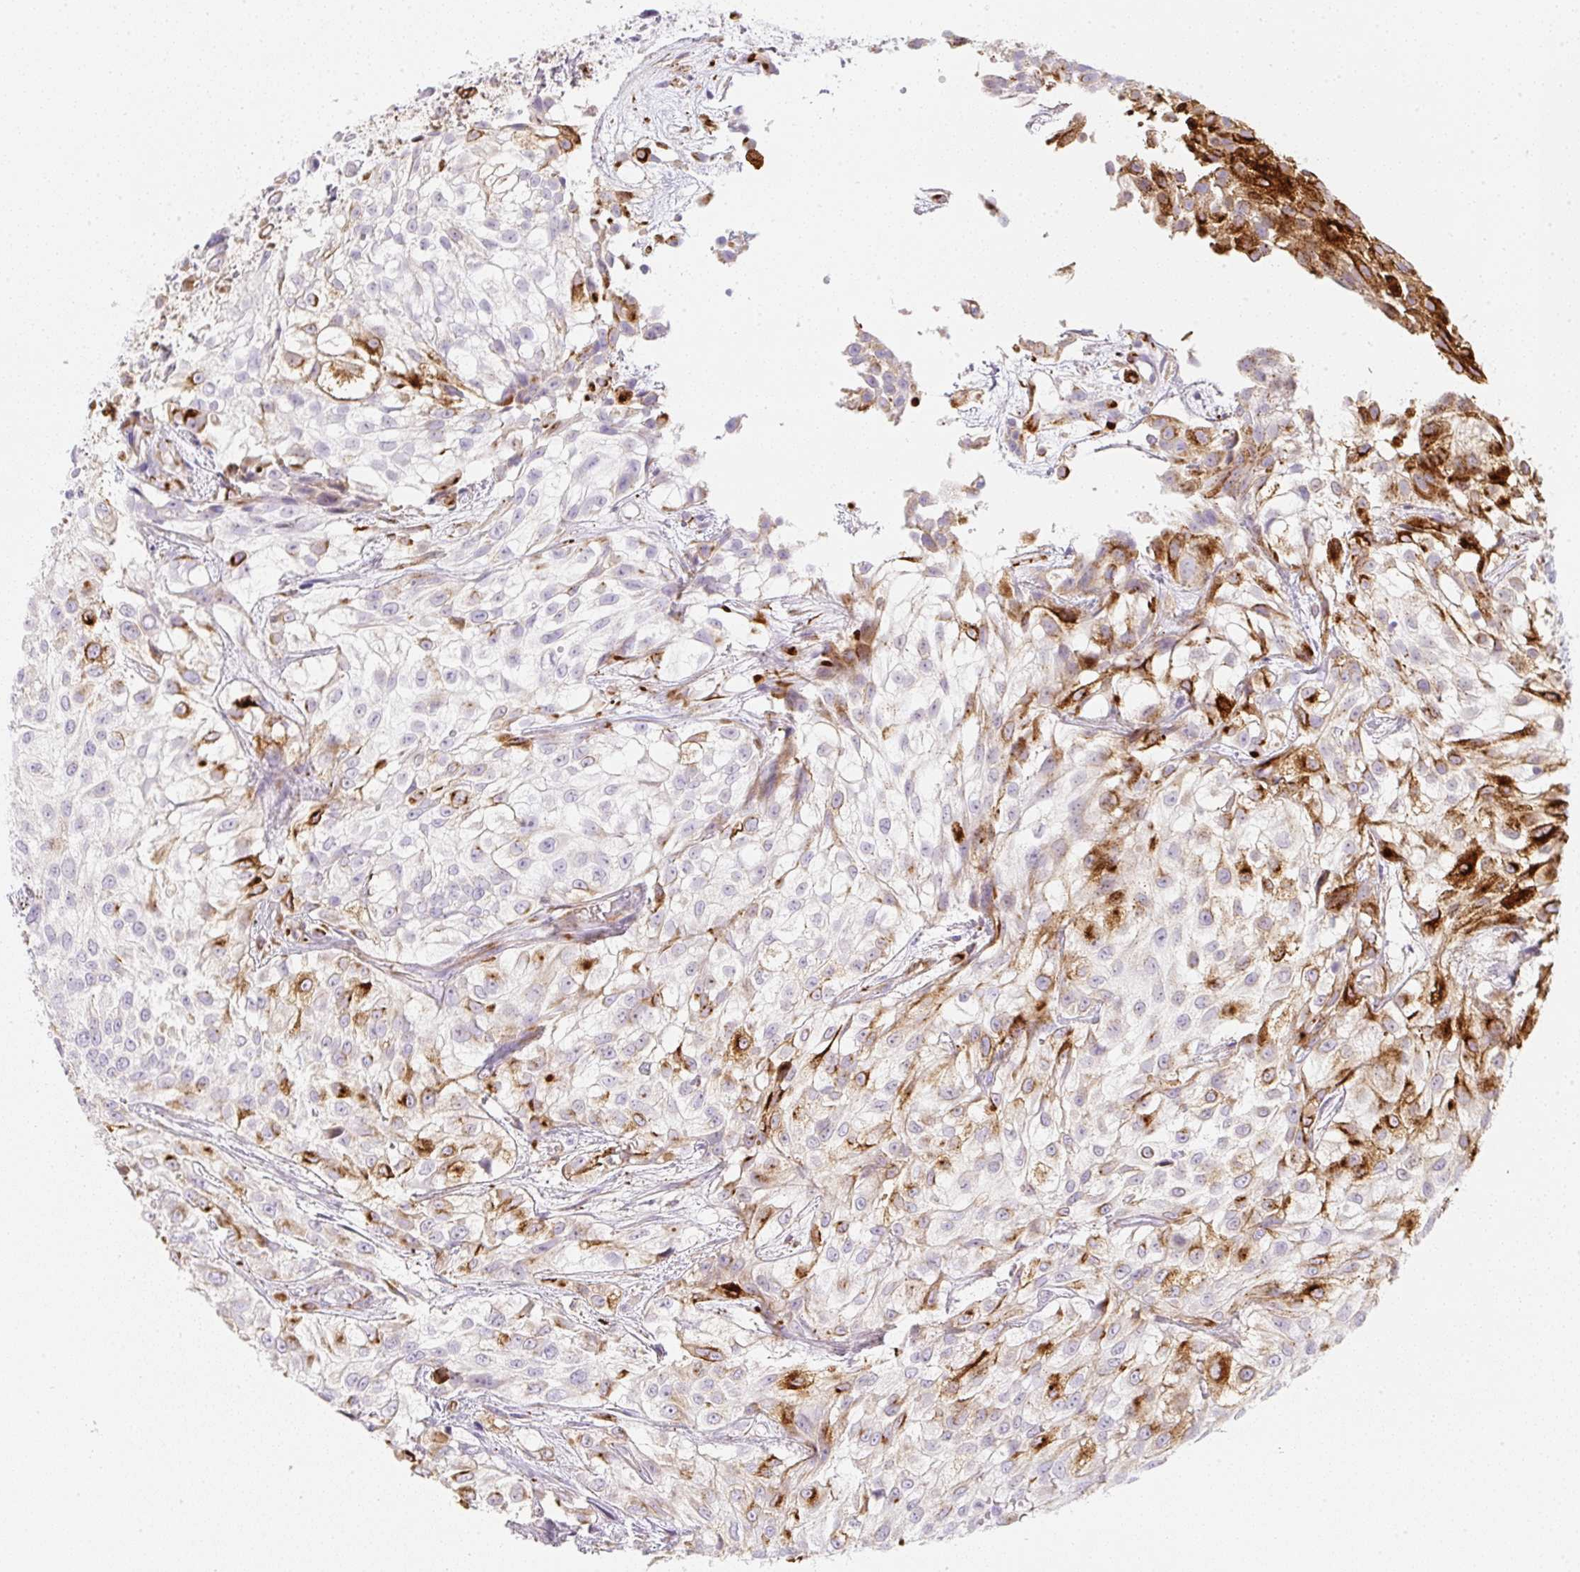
{"staining": {"intensity": "strong", "quantity": "25%-75%", "location": "cytoplasmic/membranous"}, "tissue": "urothelial cancer", "cell_type": "Tumor cells", "image_type": "cancer", "snomed": [{"axis": "morphology", "description": "Urothelial carcinoma, High grade"}, {"axis": "topography", "description": "Urinary bladder"}], "caption": "IHC of human urothelial cancer reveals high levels of strong cytoplasmic/membranous staining in approximately 25%-75% of tumor cells.", "gene": "ZNF689", "patient": {"sex": "male", "age": 56}}